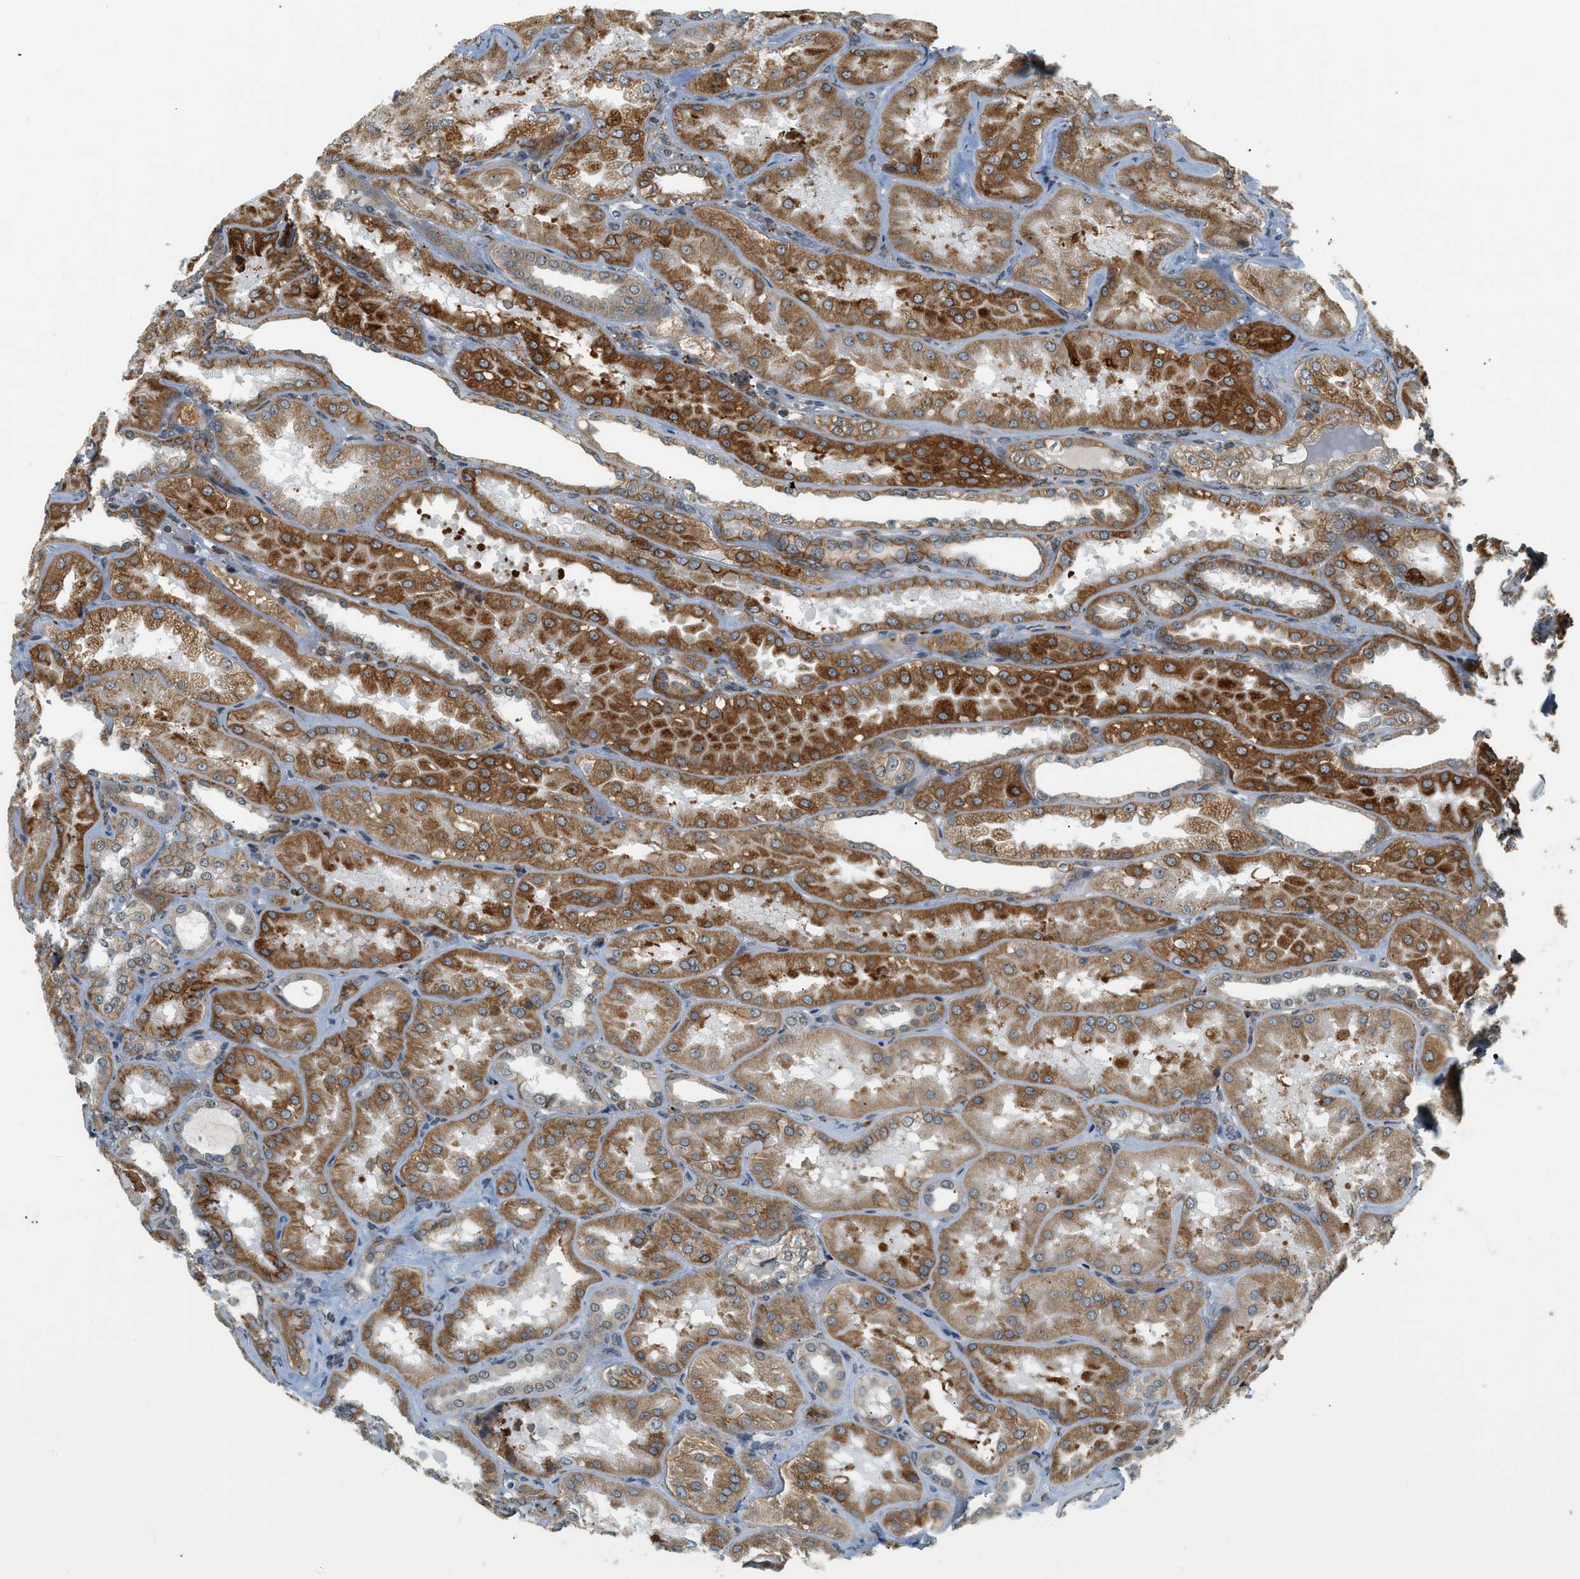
{"staining": {"intensity": "moderate", "quantity": "<25%", "location": "nuclear"}, "tissue": "kidney", "cell_type": "Cells in glomeruli", "image_type": "normal", "snomed": [{"axis": "morphology", "description": "Normal tissue, NOS"}, {"axis": "topography", "description": "Kidney"}], "caption": "Kidney stained with a brown dye demonstrates moderate nuclear positive positivity in about <25% of cells in glomeruli.", "gene": "SEMA4D", "patient": {"sex": "female", "age": 56}}